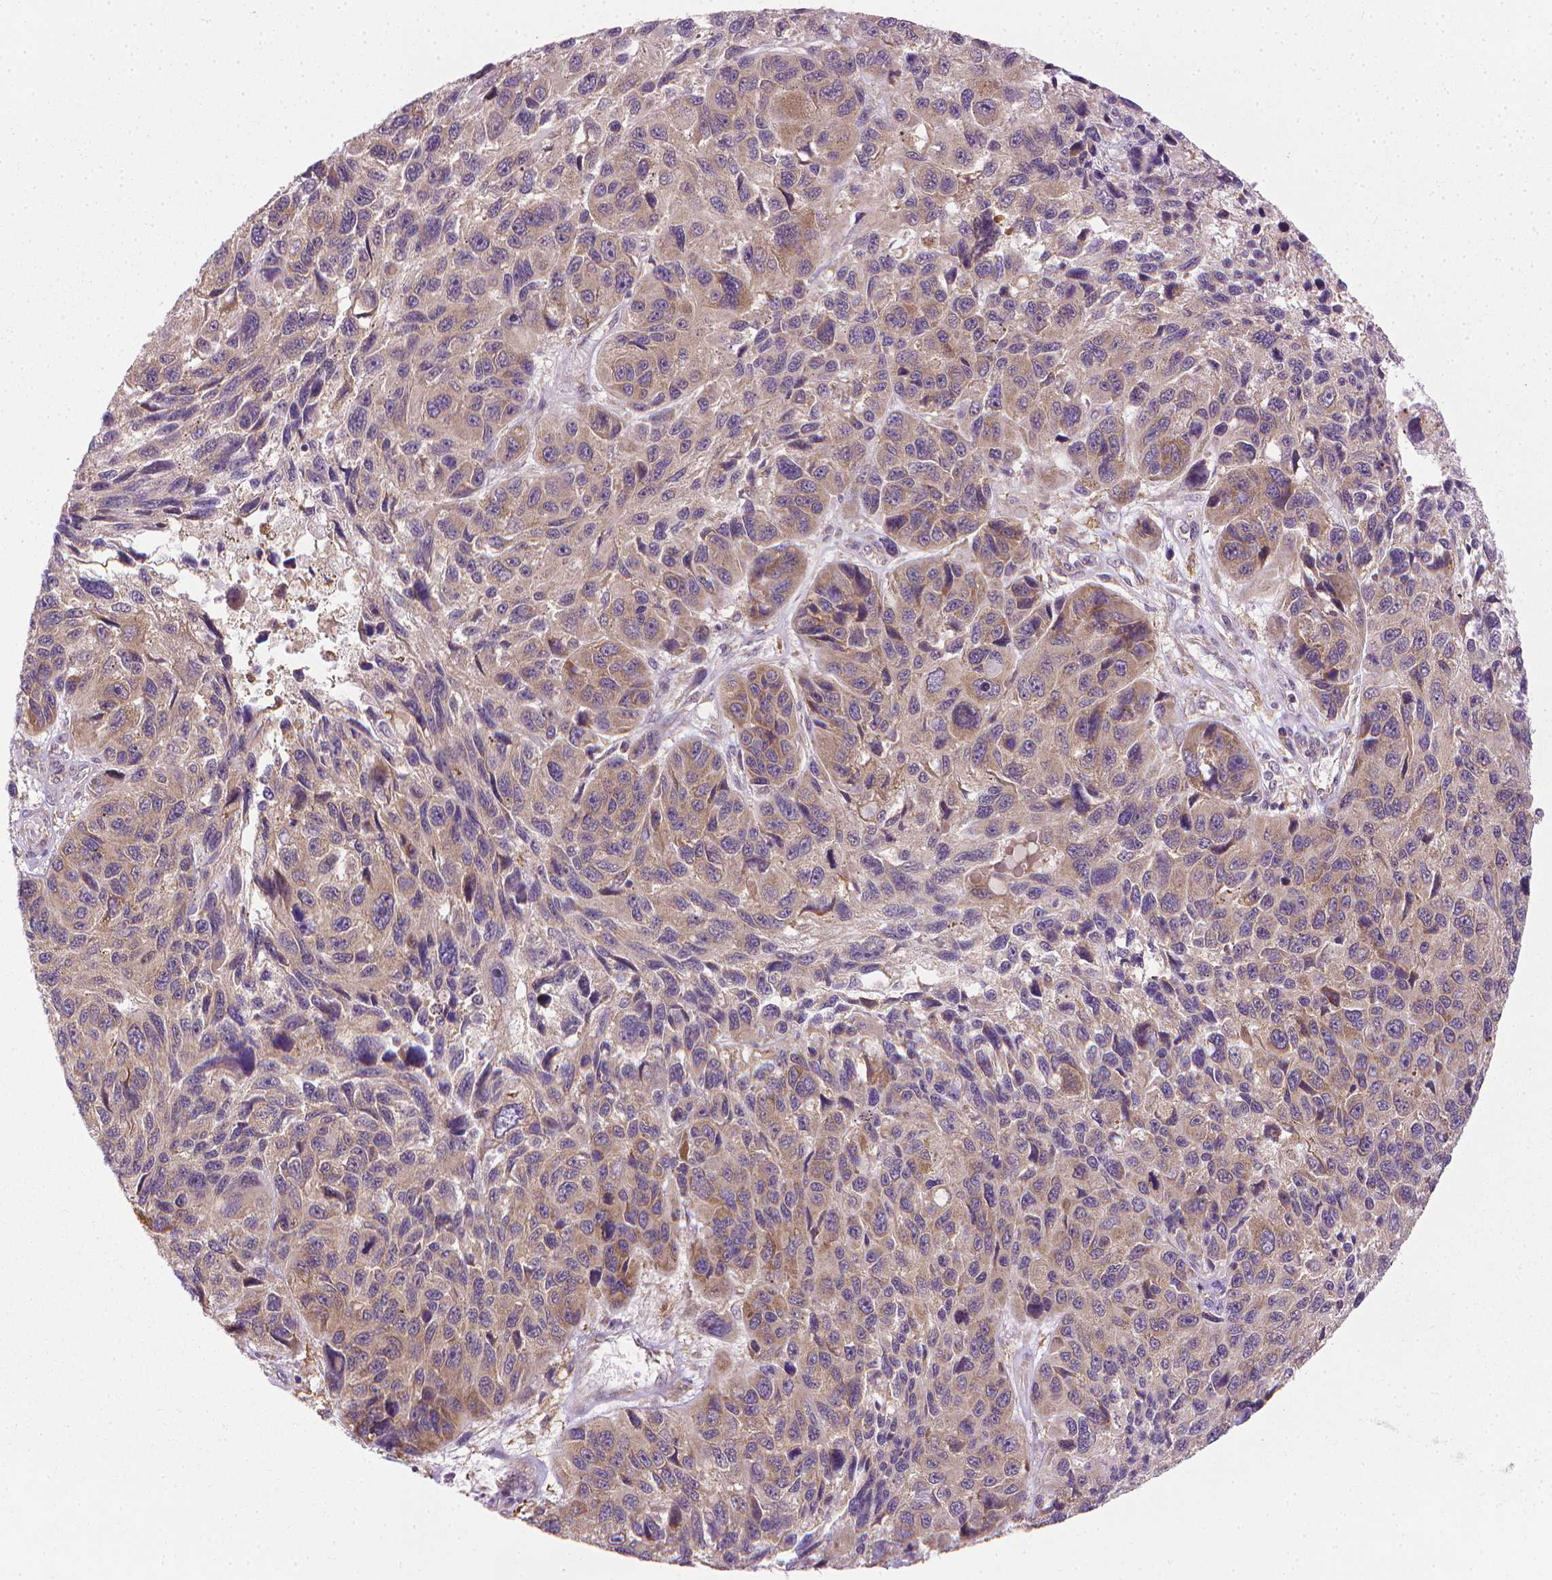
{"staining": {"intensity": "weak", "quantity": "25%-75%", "location": "cytoplasmic/membranous"}, "tissue": "melanoma", "cell_type": "Tumor cells", "image_type": "cancer", "snomed": [{"axis": "morphology", "description": "Malignant melanoma, NOS"}, {"axis": "topography", "description": "Skin"}], "caption": "The immunohistochemical stain labels weak cytoplasmic/membranous positivity in tumor cells of malignant melanoma tissue.", "gene": "PRAG1", "patient": {"sex": "male", "age": 53}}